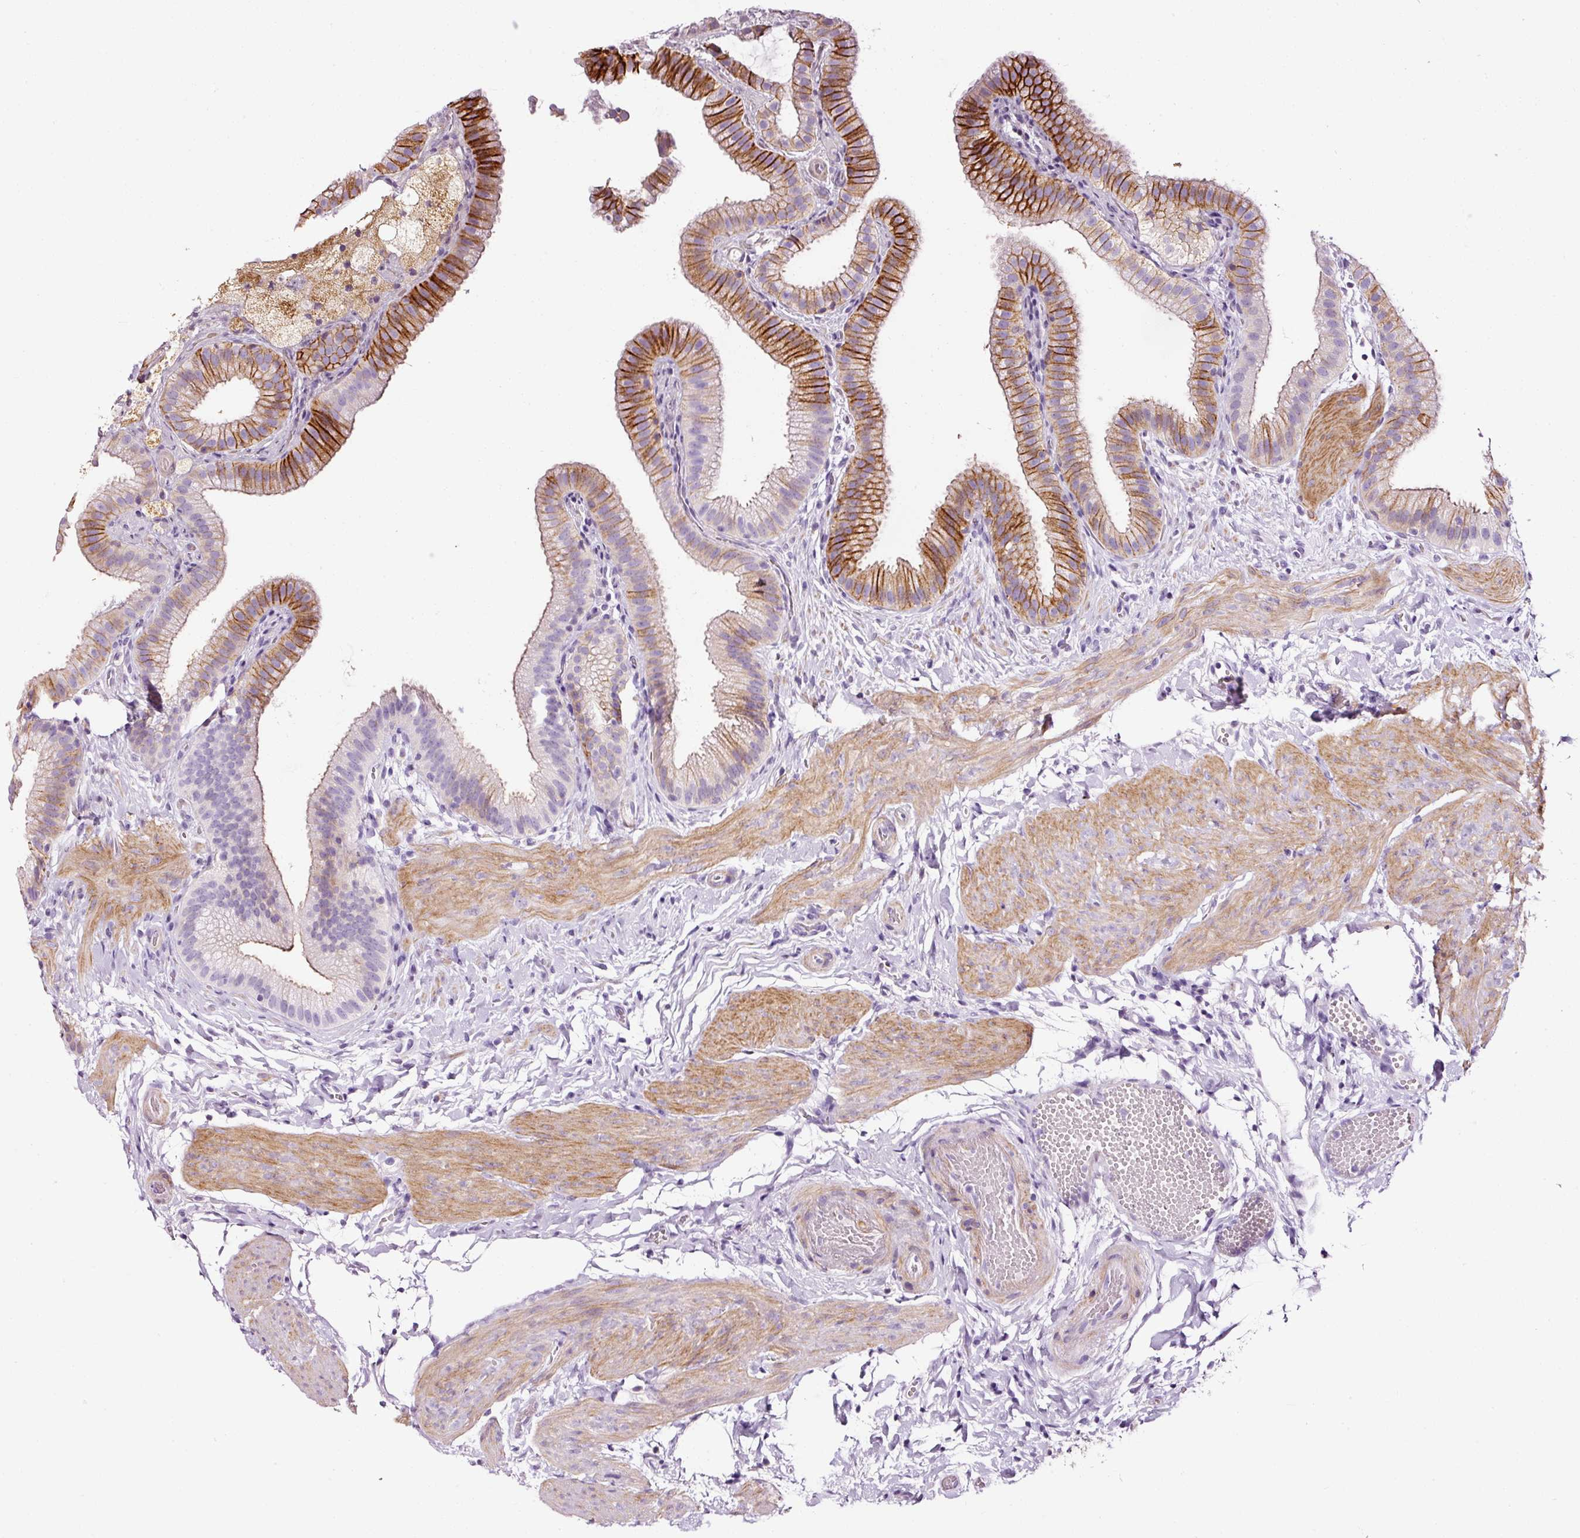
{"staining": {"intensity": "strong", "quantity": "25%-75%", "location": "cytoplasmic/membranous"}, "tissue": "gallbladder", "cell_type": "Glandular cells", "image_type": "normal", "snomed": [{"axis": "morphology", "description": "Normal tissue, NOS"}, {"axis": "topography", "description": "Gallbladder"}], "caption": "Protein staining of benign gallbladder demonstrates strong cytoplasmic/membranous positivity in approximately 25%-75% of glandular cells.", "gene": "CYB561A3", "patient": {"sex": "female", "age": 63}}